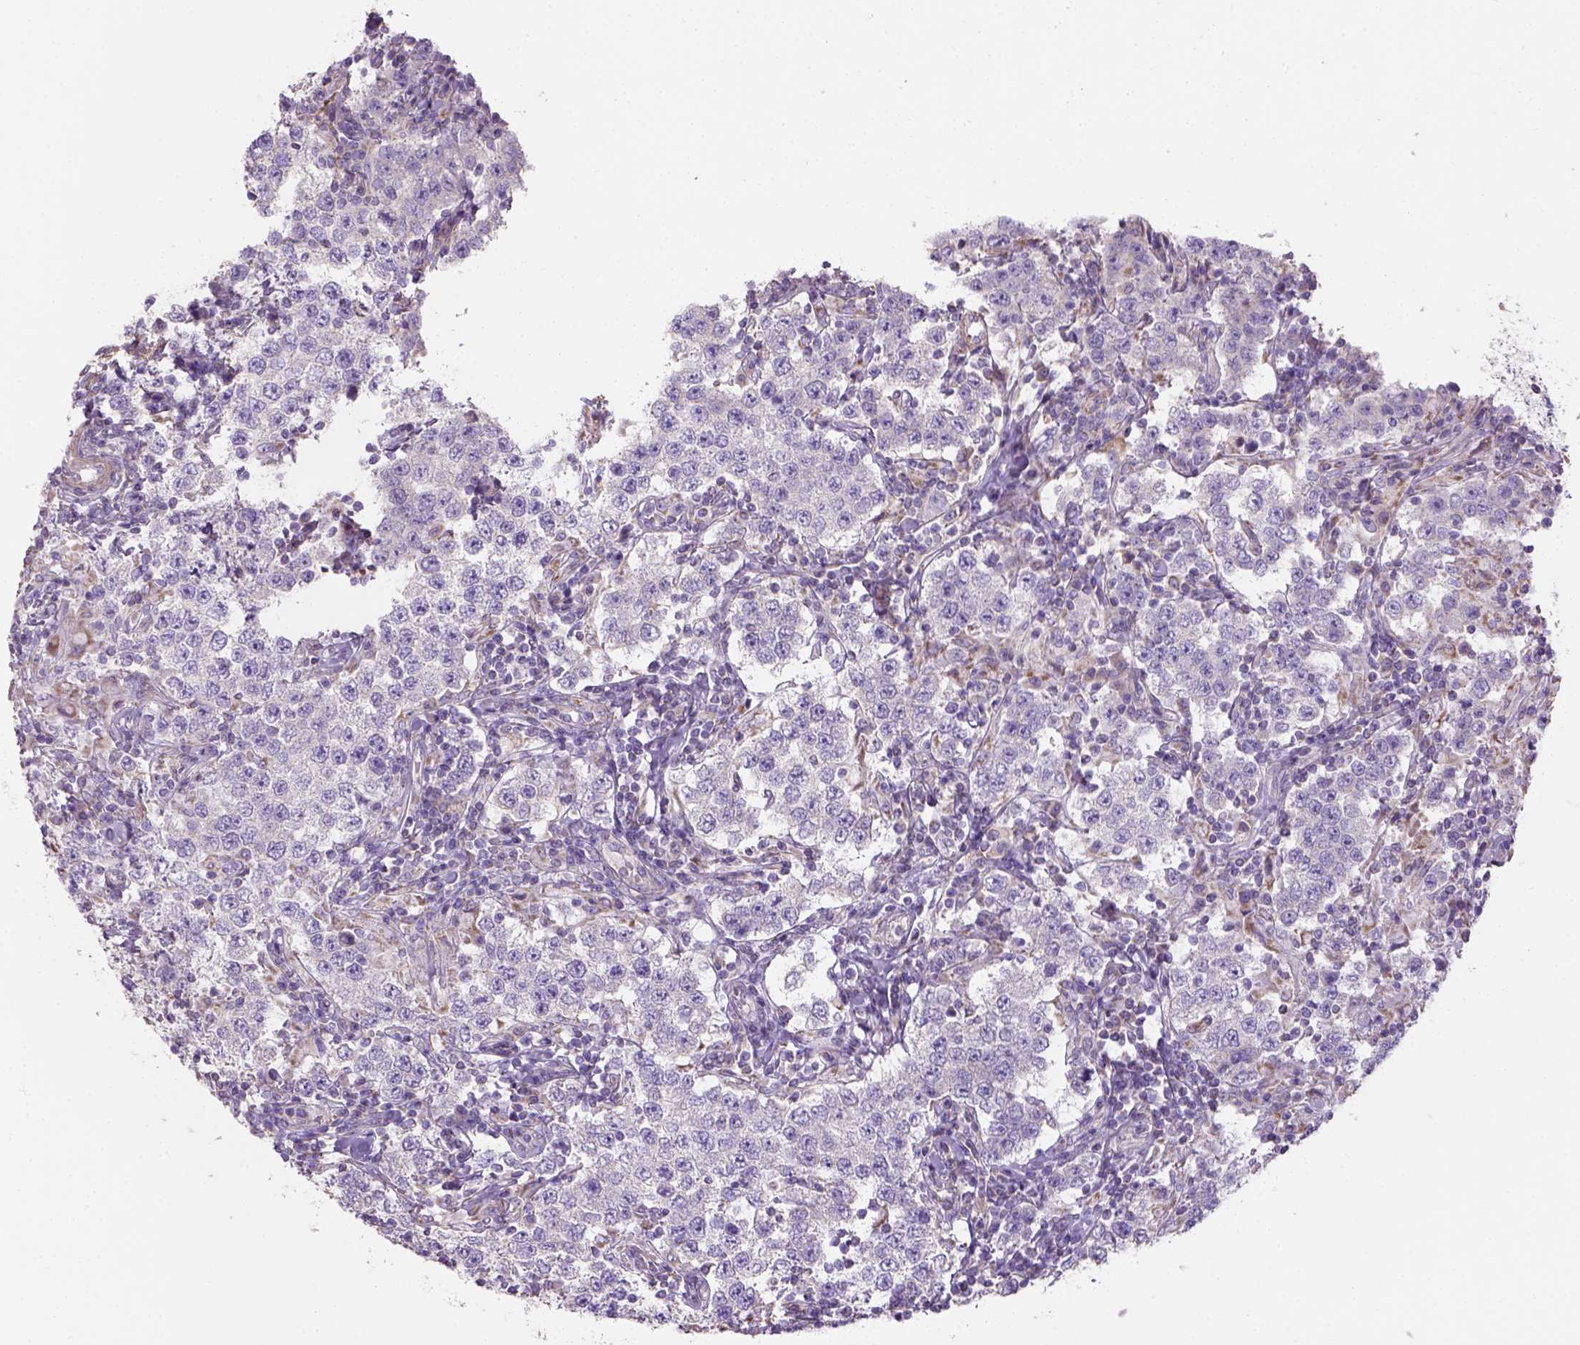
{"staining": {"intensity": "negative", "quantity": "none", "location": "none"}, "tissue": "testis cancer", "cell_type": "Tumor cells", "image_type": "cancer", "snomed": [{"axis": "morphology", "description": "Seminoma, NOS"}, {"axis": "morphology", "description": "Carcinoma, Embryonal, NOS"}, {"axis": "topography", "description": "Testis"}], "caption": "High magnification brightfield microscopy of testis embryonal carcinoma stained with DAB (3,3'-diaminobenzidine) (brown) and counterstained with hematoxylin (blue): tumor cells show no significant positivity.", "gene": "HTRA1", "patient": {"sex": "male", "age": 41}}